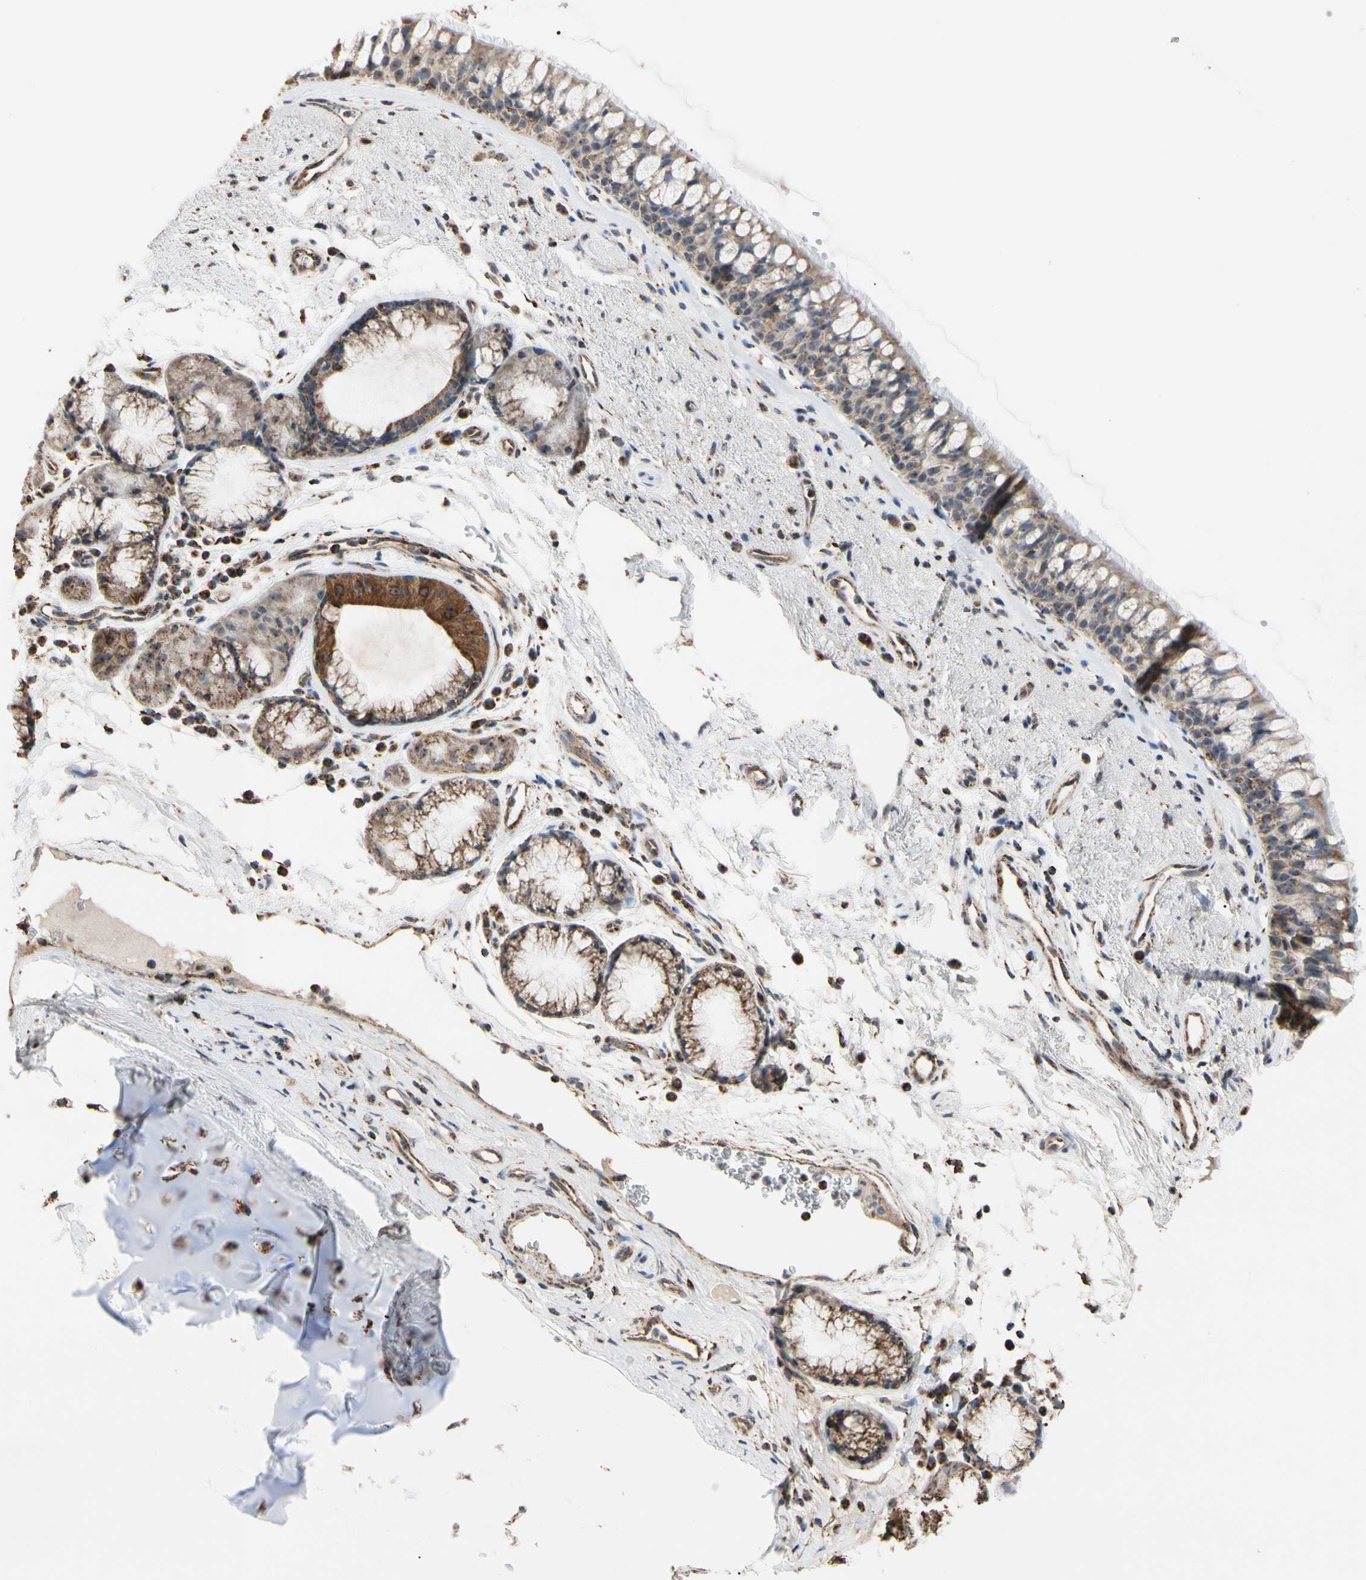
{"staining": {"intensity": "strong", "quantity": ">75%", "location": "cytoplasmic/membranous"}, "tissue": "bronchus", "cell_type": "Respiratory epithelial cells", "image_type": "normal", "snomed": [{"axis": "morphology", "description": "Normal tissue, NOS"}, {"axis": "topography", "description": "Bronchus"}], "caption": "Protein expression analysis of benign bronchus exhibits strong cytoplasmic/membranous staining in approximately >75% of respiratory epithelial cells.", "gene": "FAM110B", "patient": {"sex": "female", "age": 54}}